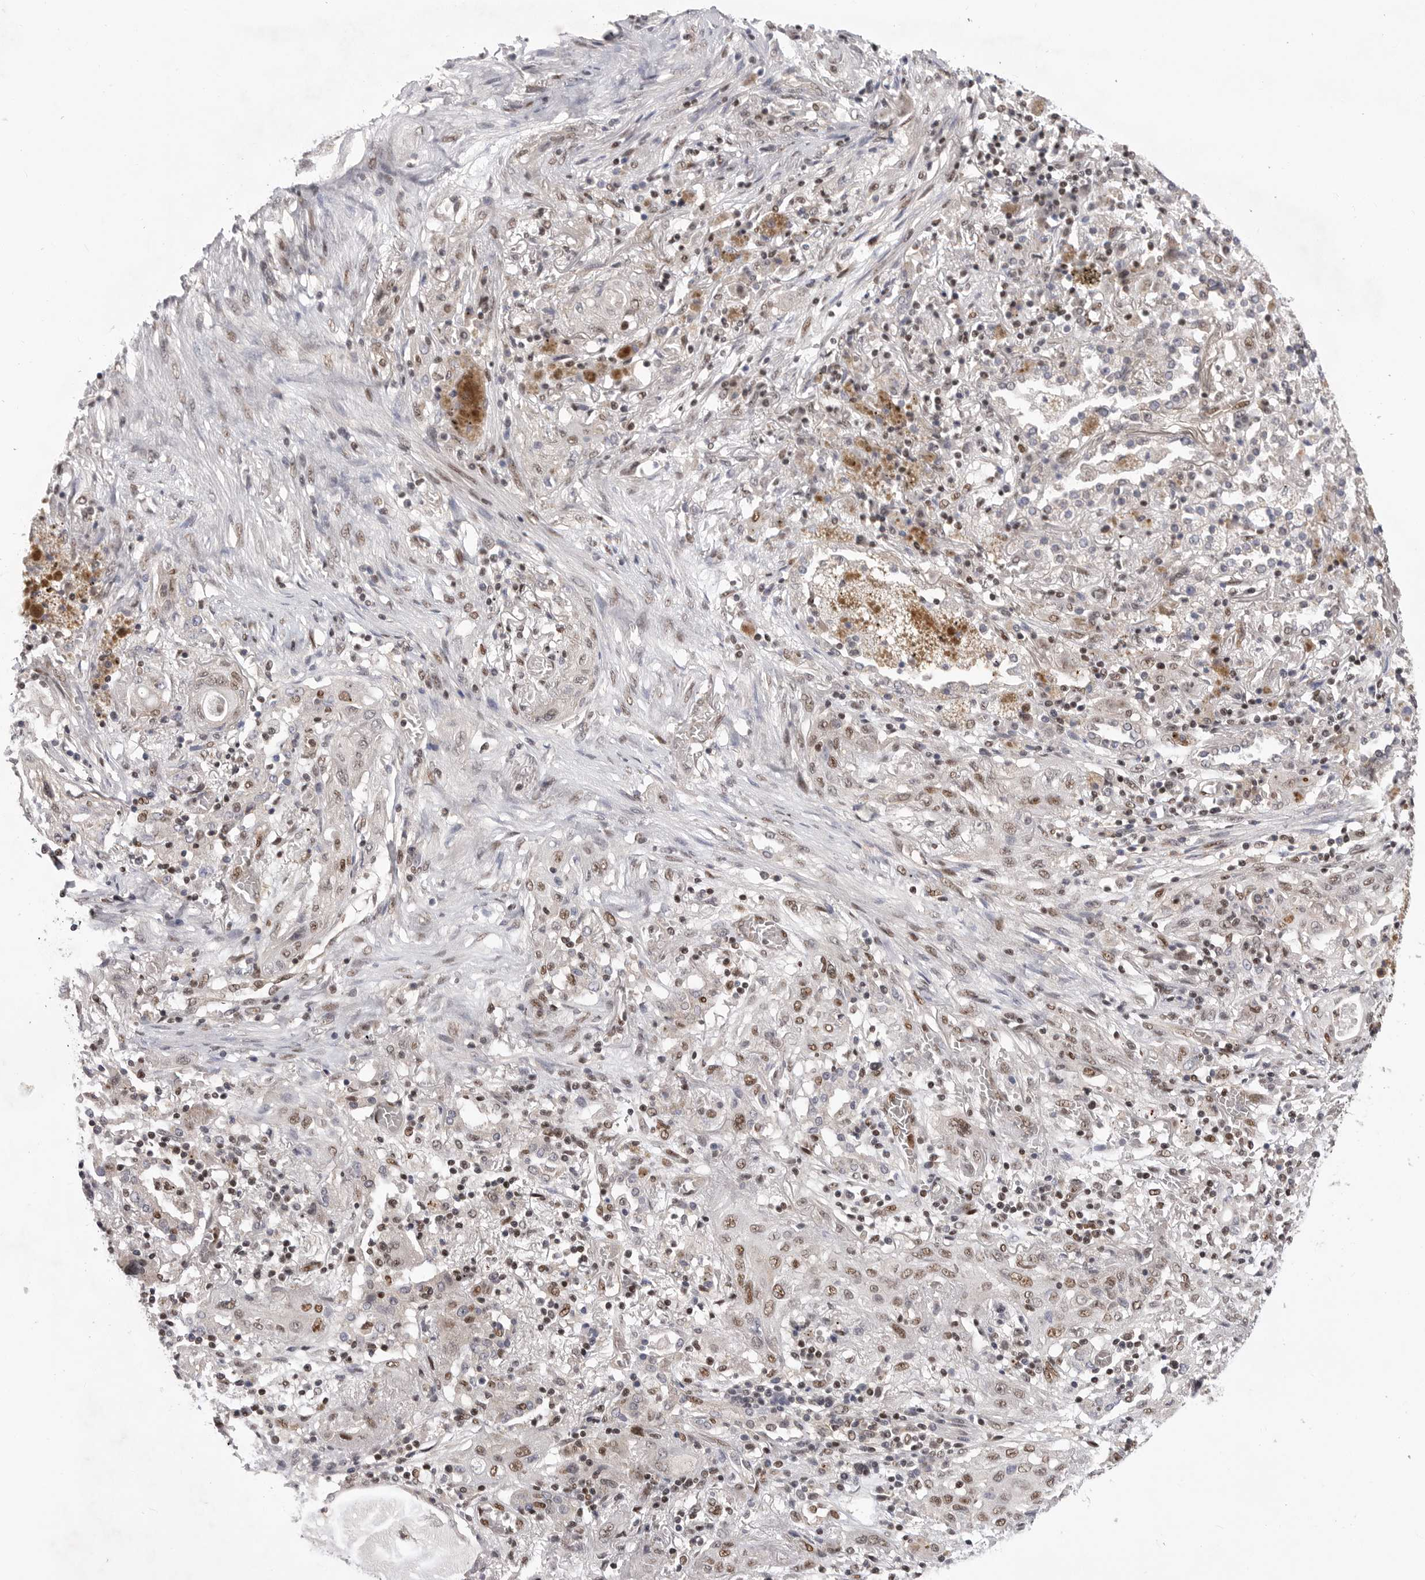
{"staining": {"intensity": "moderate", "quantity": ">75%", "location": "nuclear"}, "tissue": "lung cancer", "cell_type": "Tumor cells", "image_type": "cancer", "snomed": [{"axis": "morphology", "description": "Squamous cell carcinoma, NOS"}, {"axis": "topography", "description": "Lung"}], "caption": "High-magnification brightfield microscopy of lung squamous cell carcinoma stained with DAB (3,3'-diaminobenzidine) (brown) and counterstained with hematoxylin (blue). tumor cells exhibit moderate nuclear expression is identified in approximately>75% of cells.", "gene": "PPP1R8", "patient": {"sex": "female", "age": 47}}